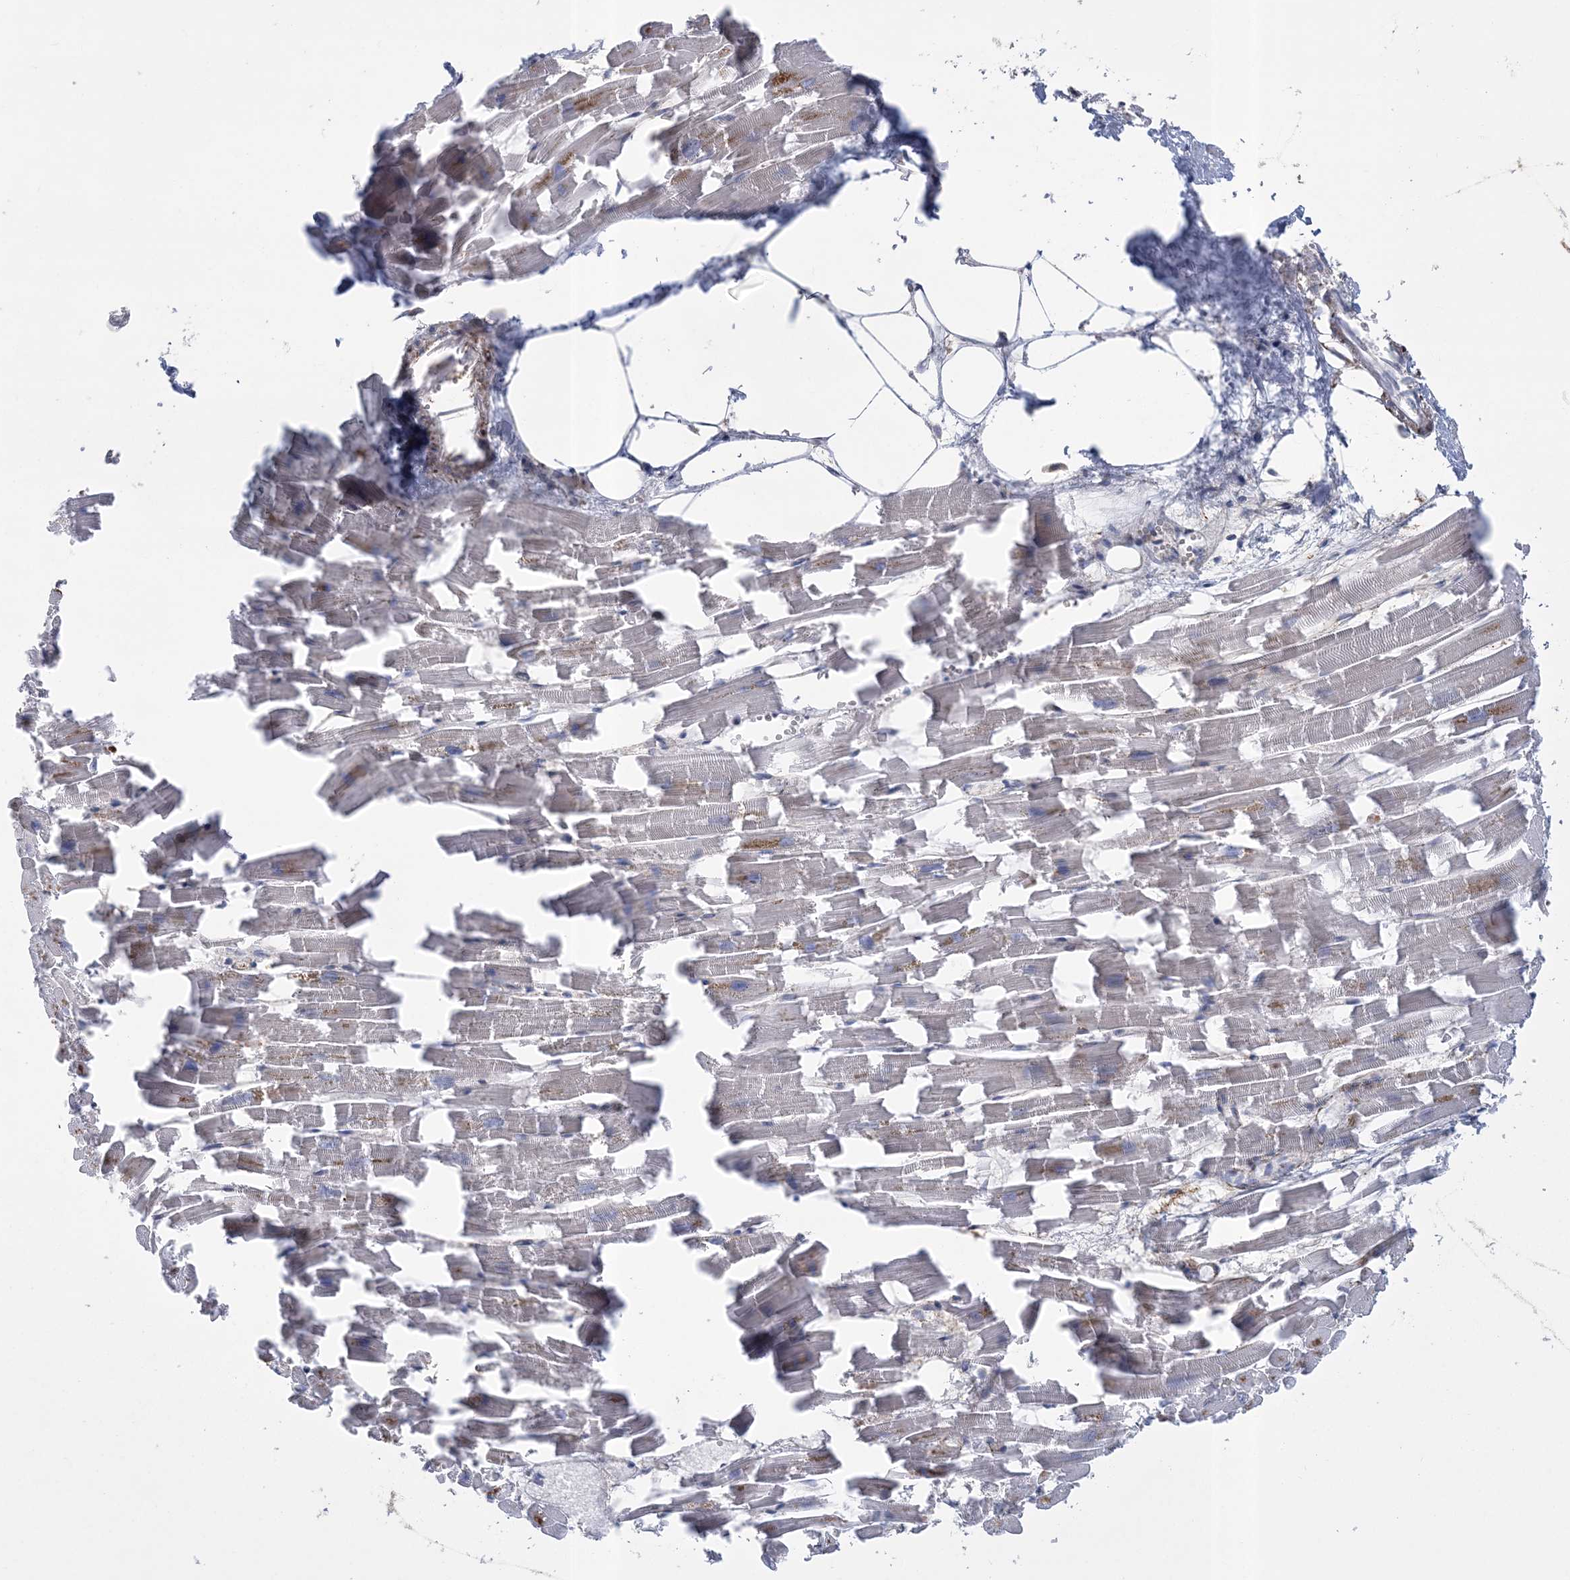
{"staining": {"intensity": "moderate", "quantity": "<25%", "location": "cytoplasmic/membranous"}, "tissue": "heart muscle", "cell_type": "Cardiomyocytes", "image_type": "normal", "snomed": [{"axis": "morphology", "description": "Normal tissue, NOS"}, {"axis": "topography", "description": "Heart"}], "caption": "Protein analysis of unremarkable heart muscle shows moderate cytoplasmic/membranous expression in approximately <25% of cardiomyocytes. Immunohistochemistry stains the protein in brown and the nuclei are stained blue.", "gene": "ARSJ", "patient": {"sex": "female", "age": 64}}